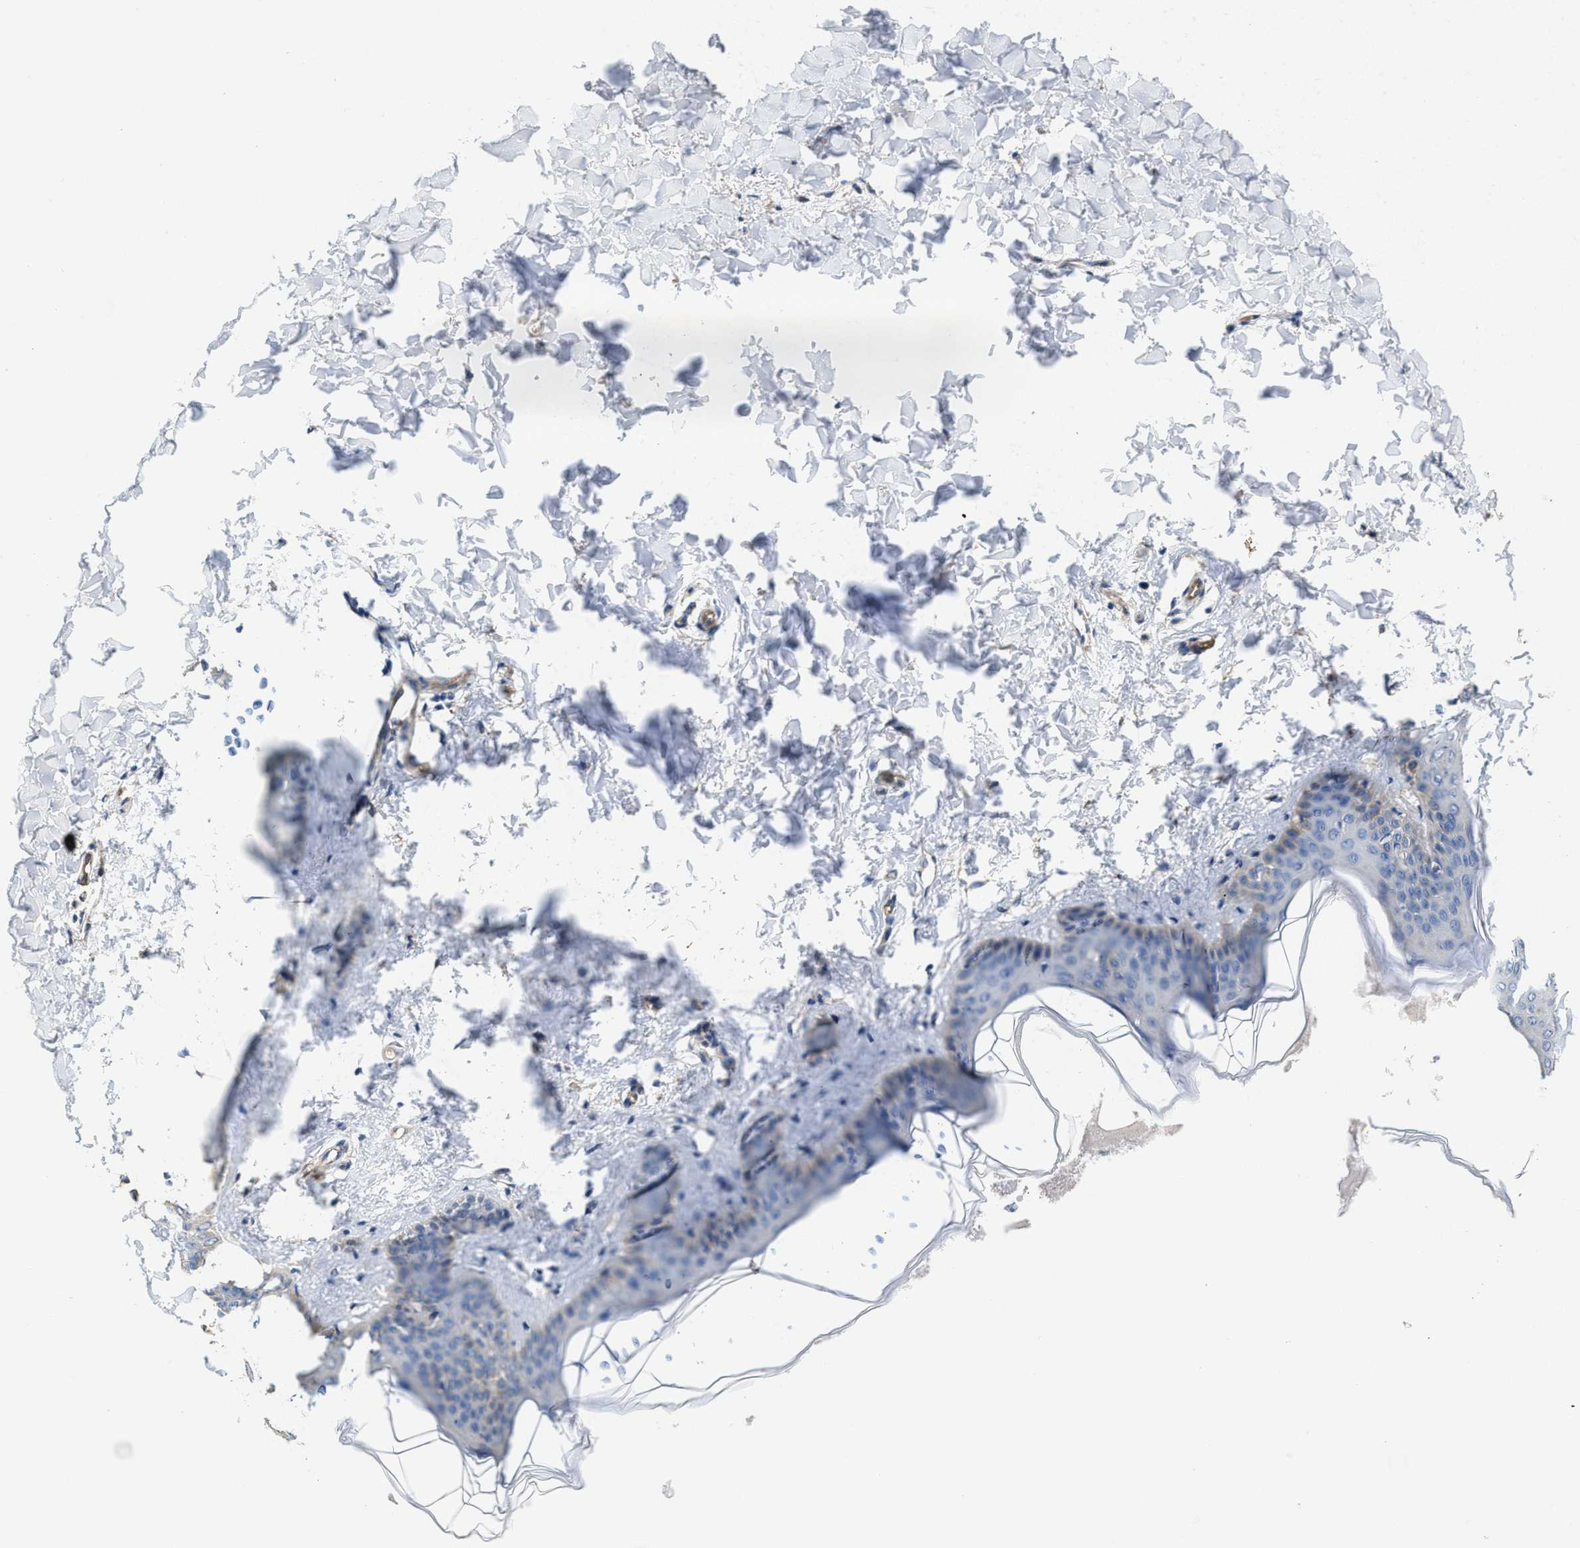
{"staining": {"intensity": "weak", "quantity": "25%-75%", "location": "cytoplasmic/membranous"}, "tissue": "skin", "cell_type": "Fibroblasts", "image_type": "normal", "snomed": [{"axis": "morphology", "description": "Normal tissue, NOS"}, {"axis": "topography", "description": "Skin"}], "caption": "Immunohistochemical staining of benign human skin demonstrates low levels of weak cytoplasmic/membranous expression in approximately 25%-75% of fibroblasts.", "gene": "PEG10", "patient": {"sex": "female", "age": 17}}